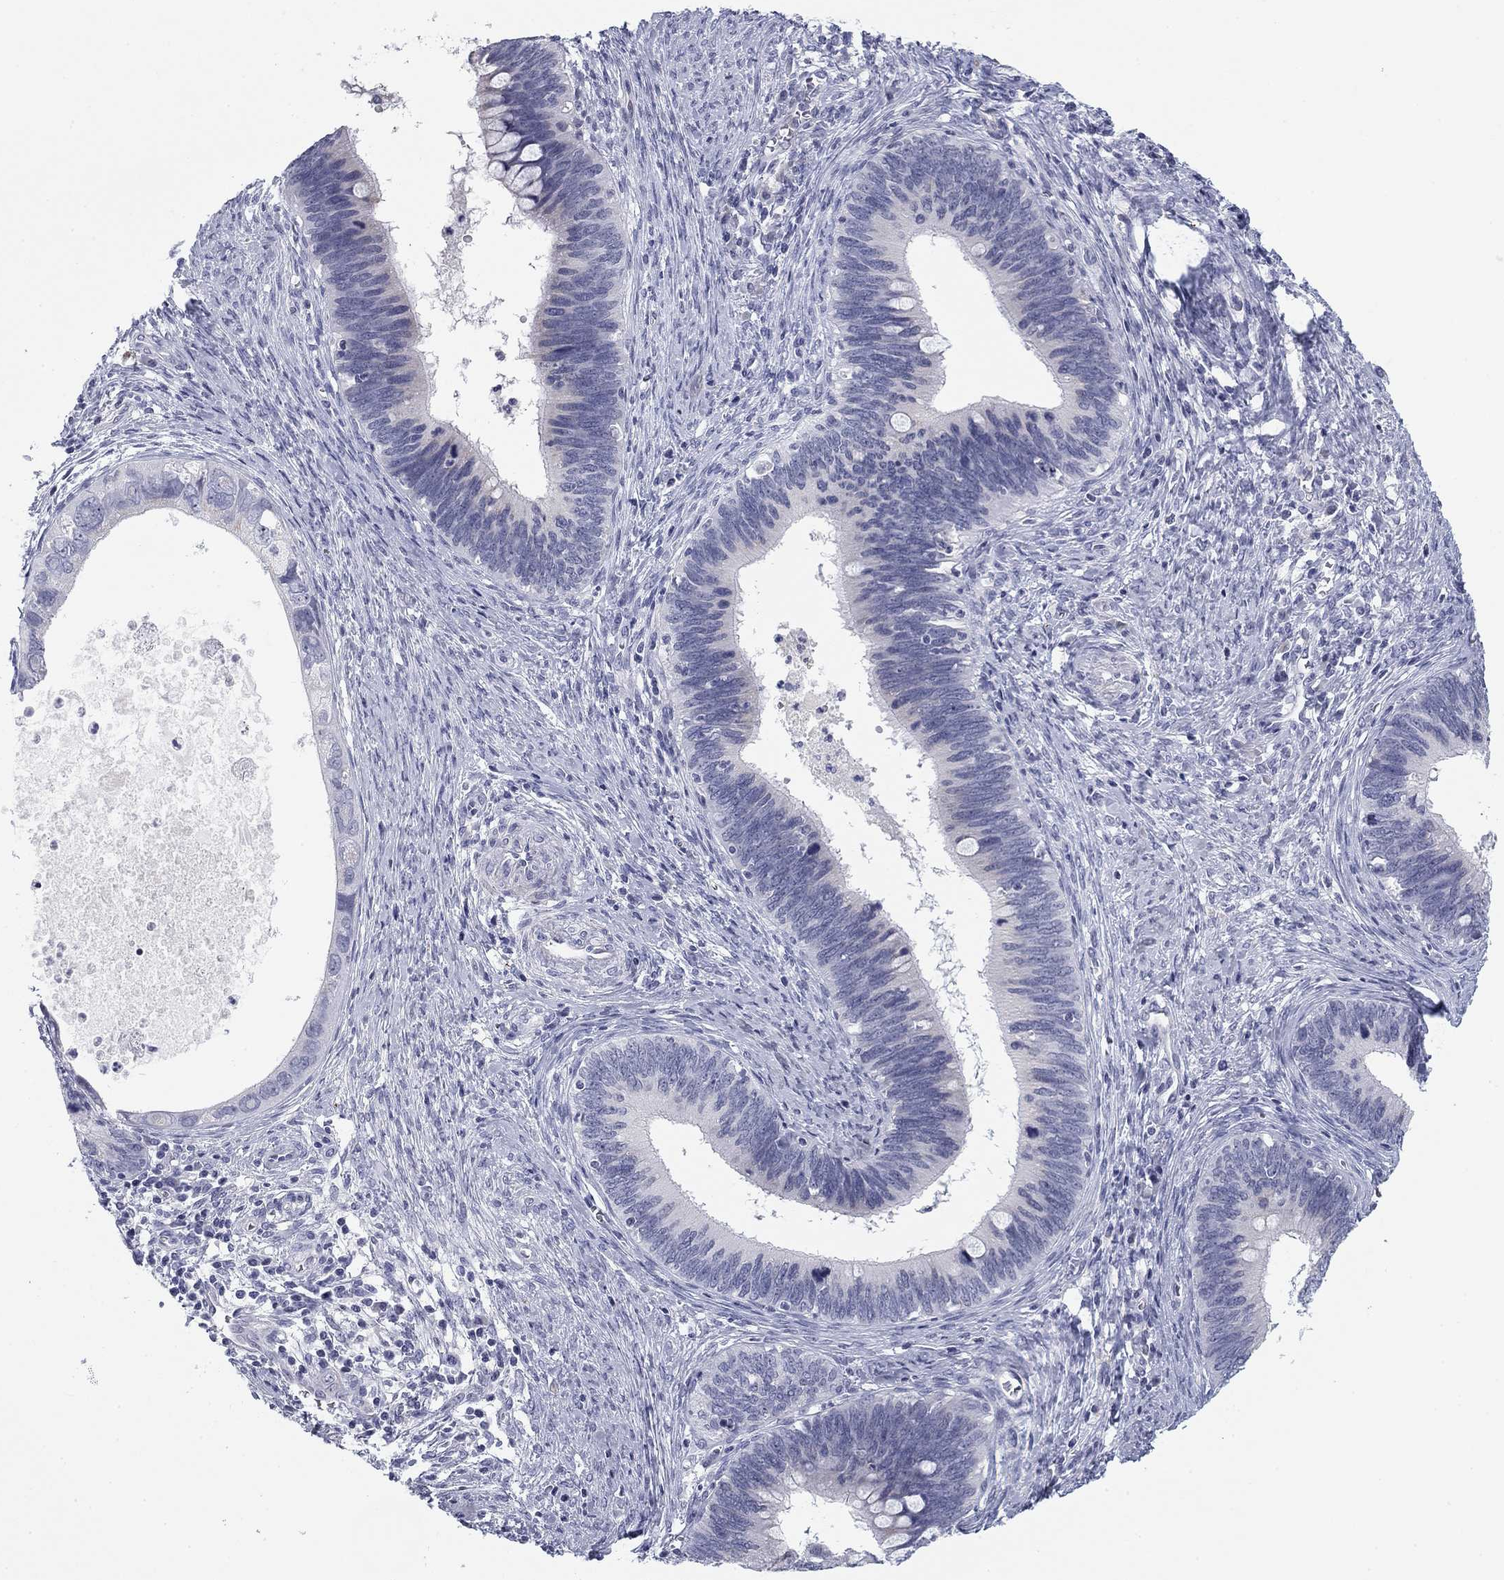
{"staining": {"intensity": "negative", "quantity": "none", "location": "none"}, "tissue": "cervical cancer", "cell_type": "Tumor cells", "image_type": "cancer", "snomed": [{"axis": "morphology", "description": "Adenocarcinoma, NOS"}, {"axis": "topography", "description": "Cervix"}], "caption": "The immunohistochemistry micrograph has no significant positivity in tumor cells of cervical cancer tissue.", "gene": "PRPH", "patient": {"sex": "female", "age": 42}}